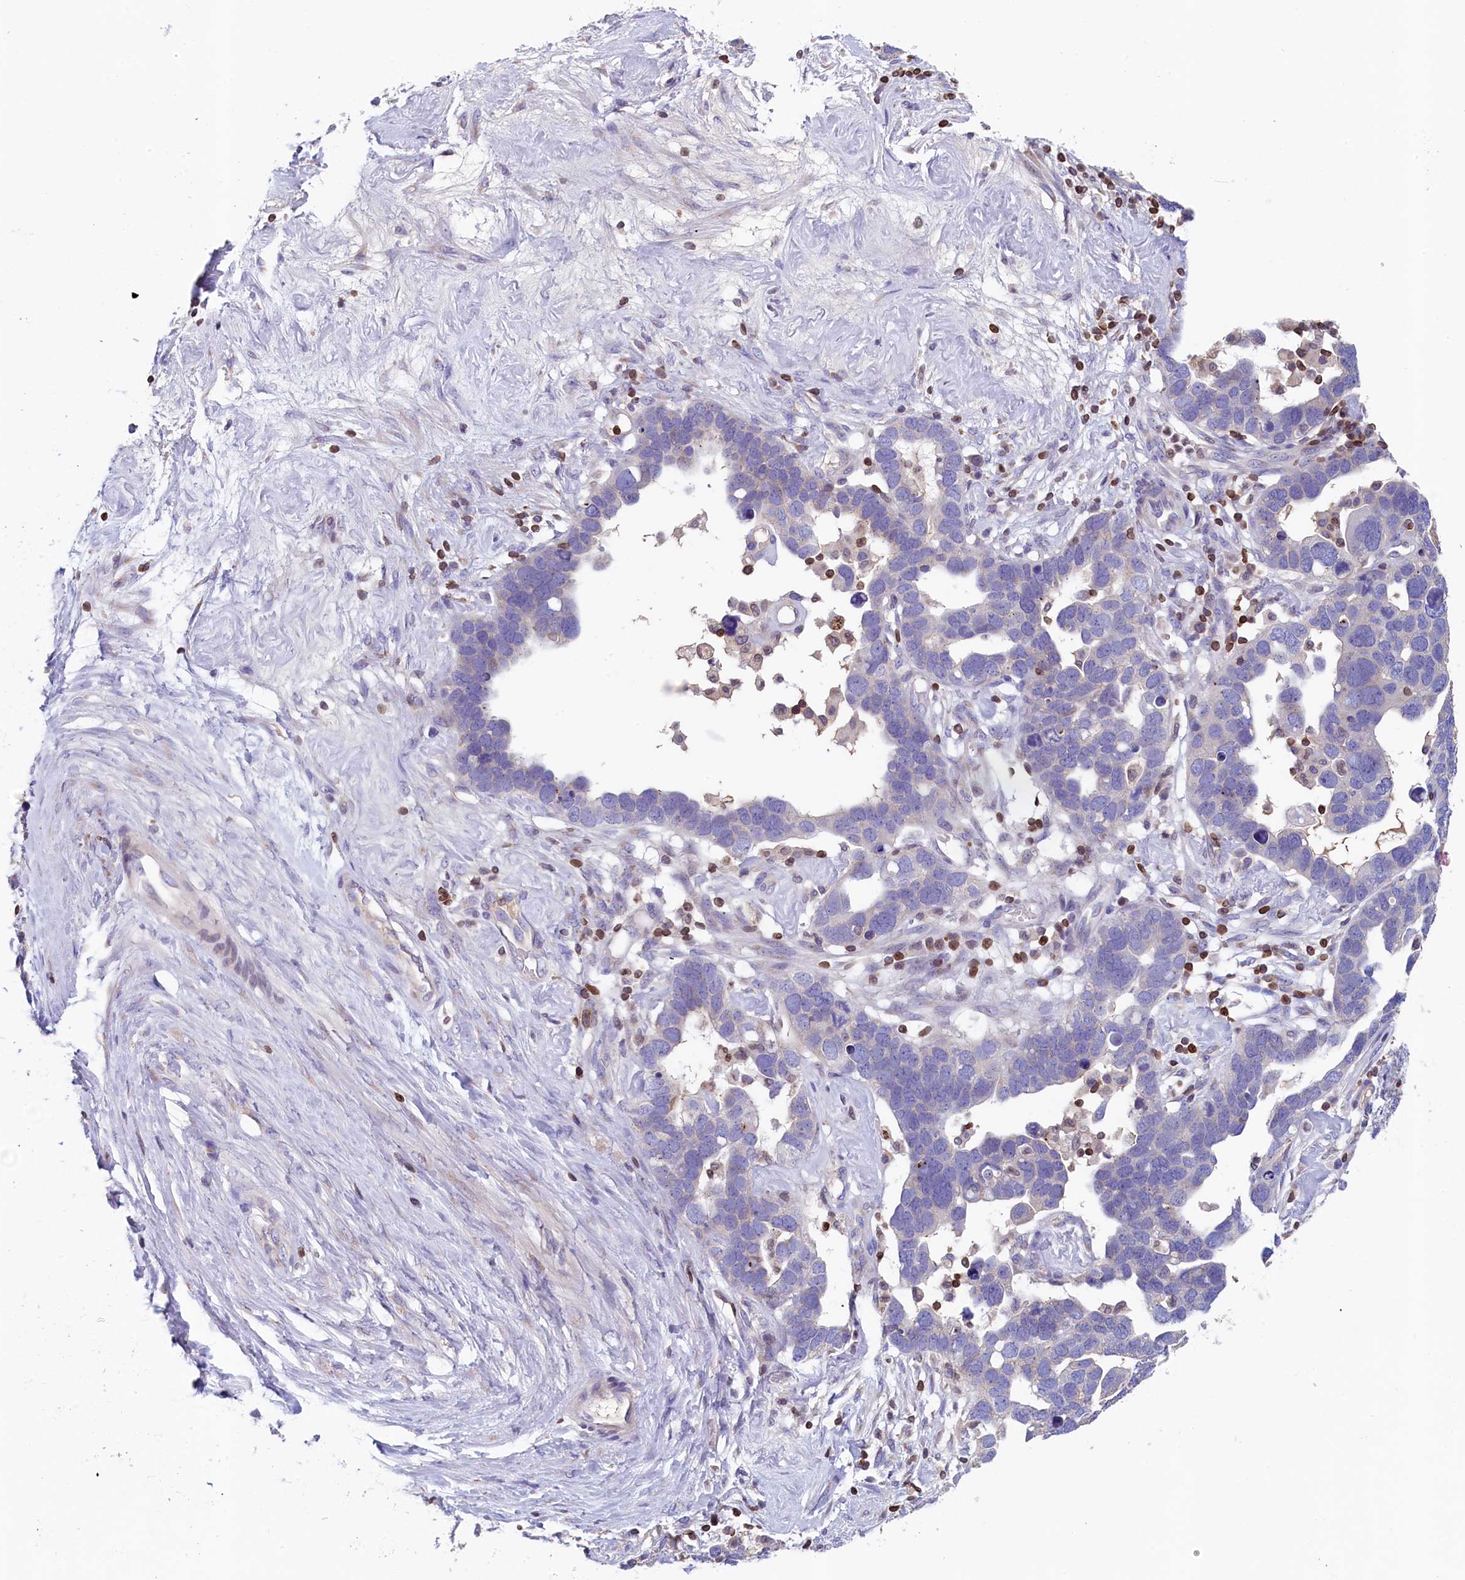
{"staining": {"intensity": "negative", "quantity": "none", "location": "none"}, "tissue": "ovarian cancer", "cell_type": "Tumor cells", "image_type": "cancer", "snomed": [{"axis": "morphology", "description": "Cystadenocarcinoma, serous, NOS"}, {"axis": "topography", "description": "Ovary"}], "caption": "Tumor cells are negative for protein expression in human ovarian cancer. (Stains: DAB immunohistochemistry (IHC) with hematoxylin counter stain, Microscopy: brightfield microscopy at high magnification).", "gene": "TRAF3IP3", "patient": {"sex": "female", "age": 54}}